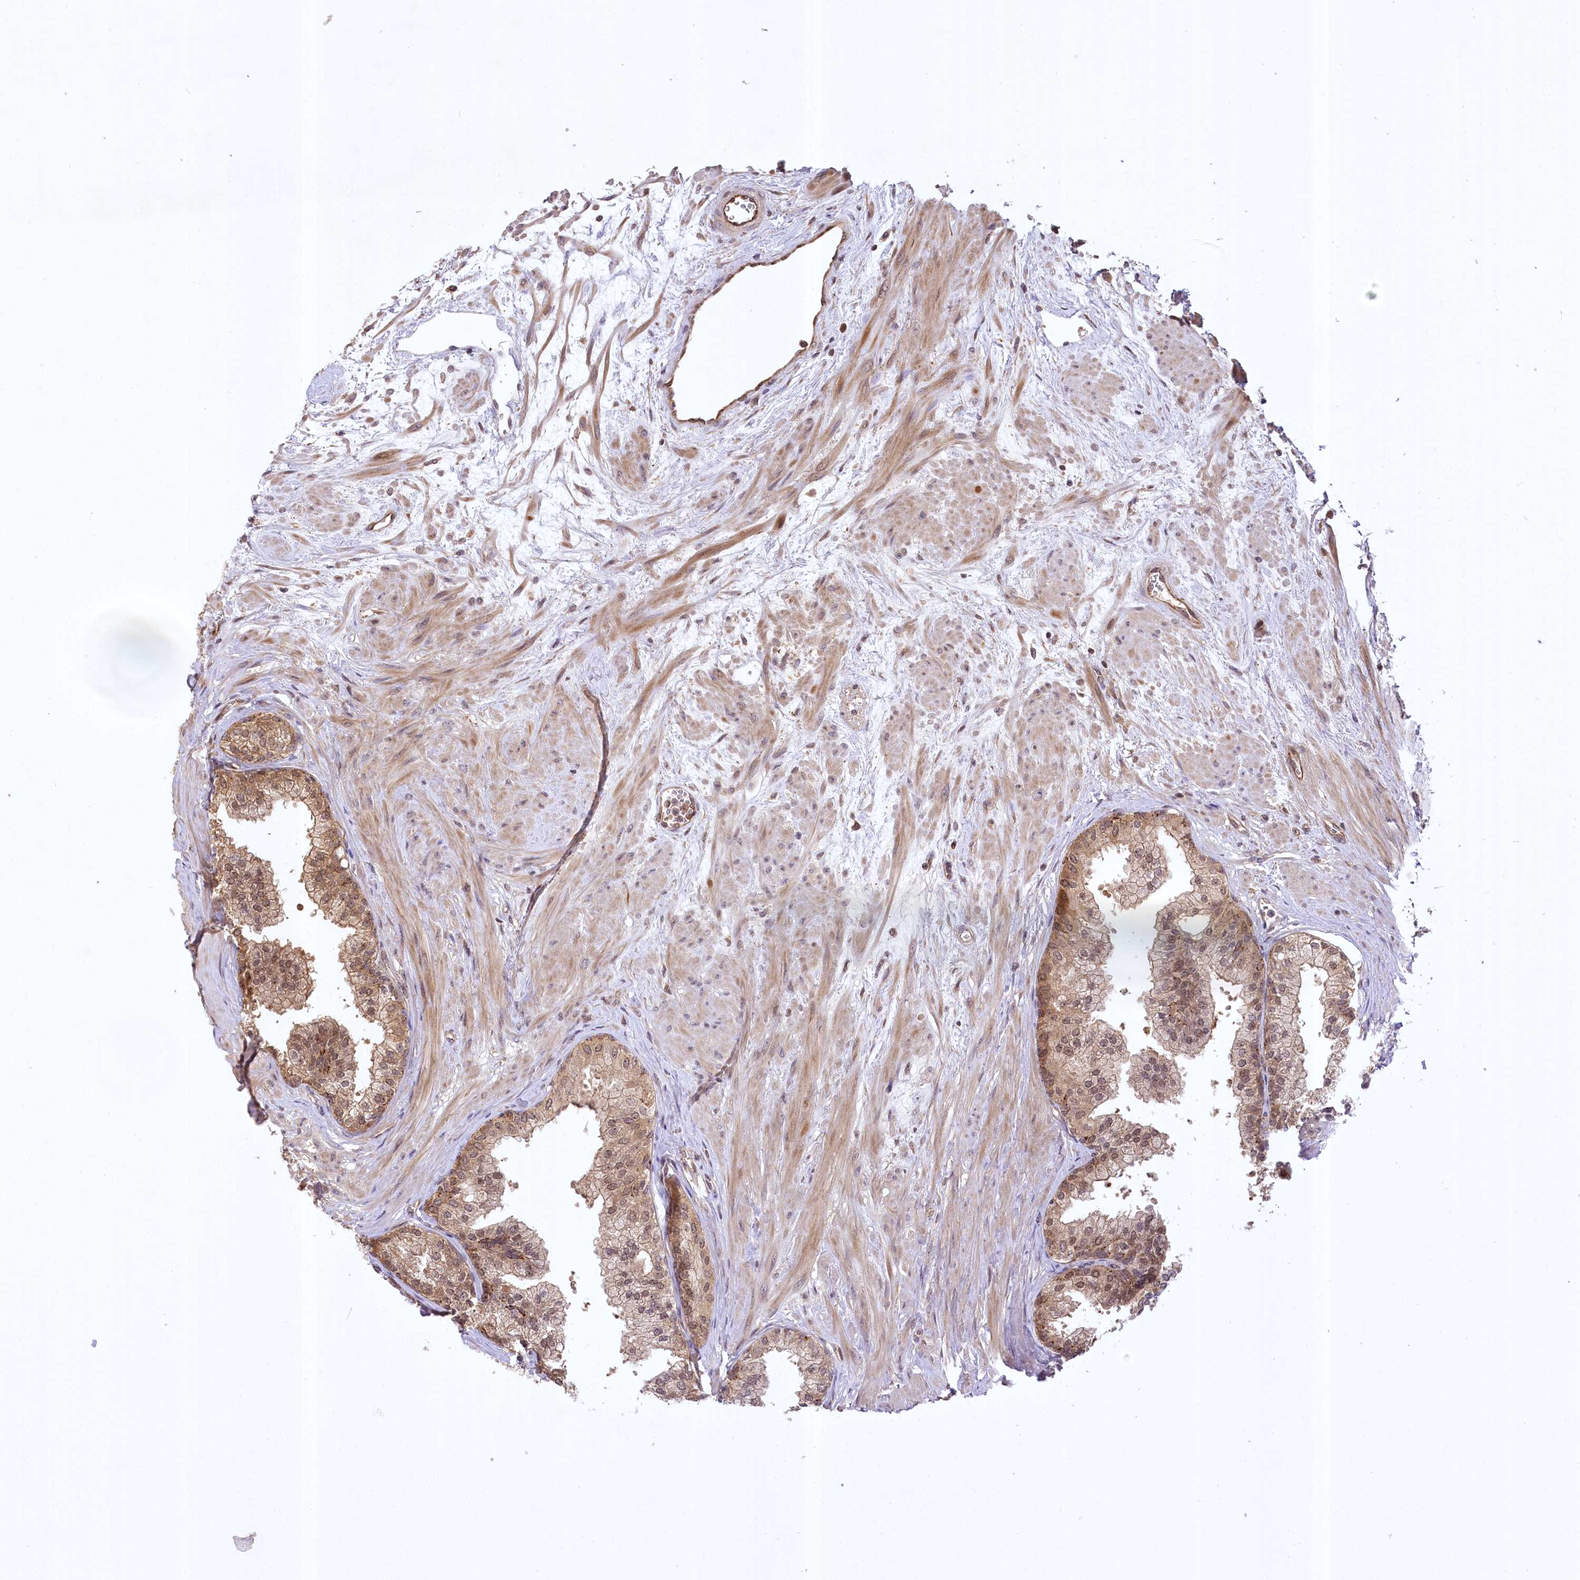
{"staining": {"intensity": "moderate", "quantity": ">75%", "location": "cytoplasmic/membranous,nuclear"}, "tissue": "prostate", "cell_type": "Glandular cells", "image_type": "normal", "snomed": [{"axis": "morphology", "description": "Normal tissue, NOS"}, {"axis": "topography", "description": "Prostate"}], "caption": "Immunohistochemistry (IHC) (DAB) staining of benign human prostate displays moderate cytoplasmic/membranous,nuclear protein staining in approximately >75% of glandular cells. Using DAB (3,3'-diaminobenzidine) (brown) and hematoxylin (blue) stains, captured at high magnification using brightfield microscopy.", "gene": "SERGEF", "patient": {"sex": "male", "age": 60}}